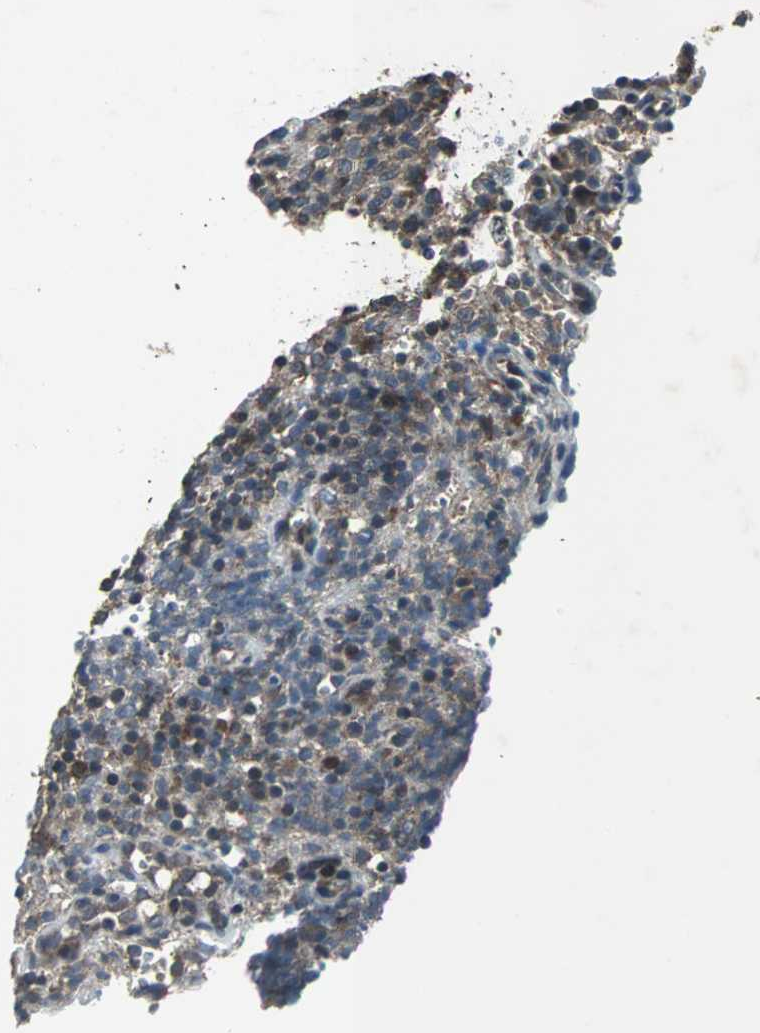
{"staining": {"intensity": "weak", "quantity": "<25%", "location": "cytoplasmic/membranous"}, "tissue": "lymphoma", "cell_type": "Tumor cells", "image_type": "cancer", "snomed": [{"axis": "morphology", "description": "Malignant lymphoma, non-Hodgkin's type, High grade"}, {"axis": "topography", "description": "Lymph node"}], "caption": "High-grade malignant lymphoma, non-Hodgkin's type was stained to show a protein in brown. There is no significant expression in tumor cells.", "gene": "SOS1", "patient": {"sex": "female", "age": 76}}